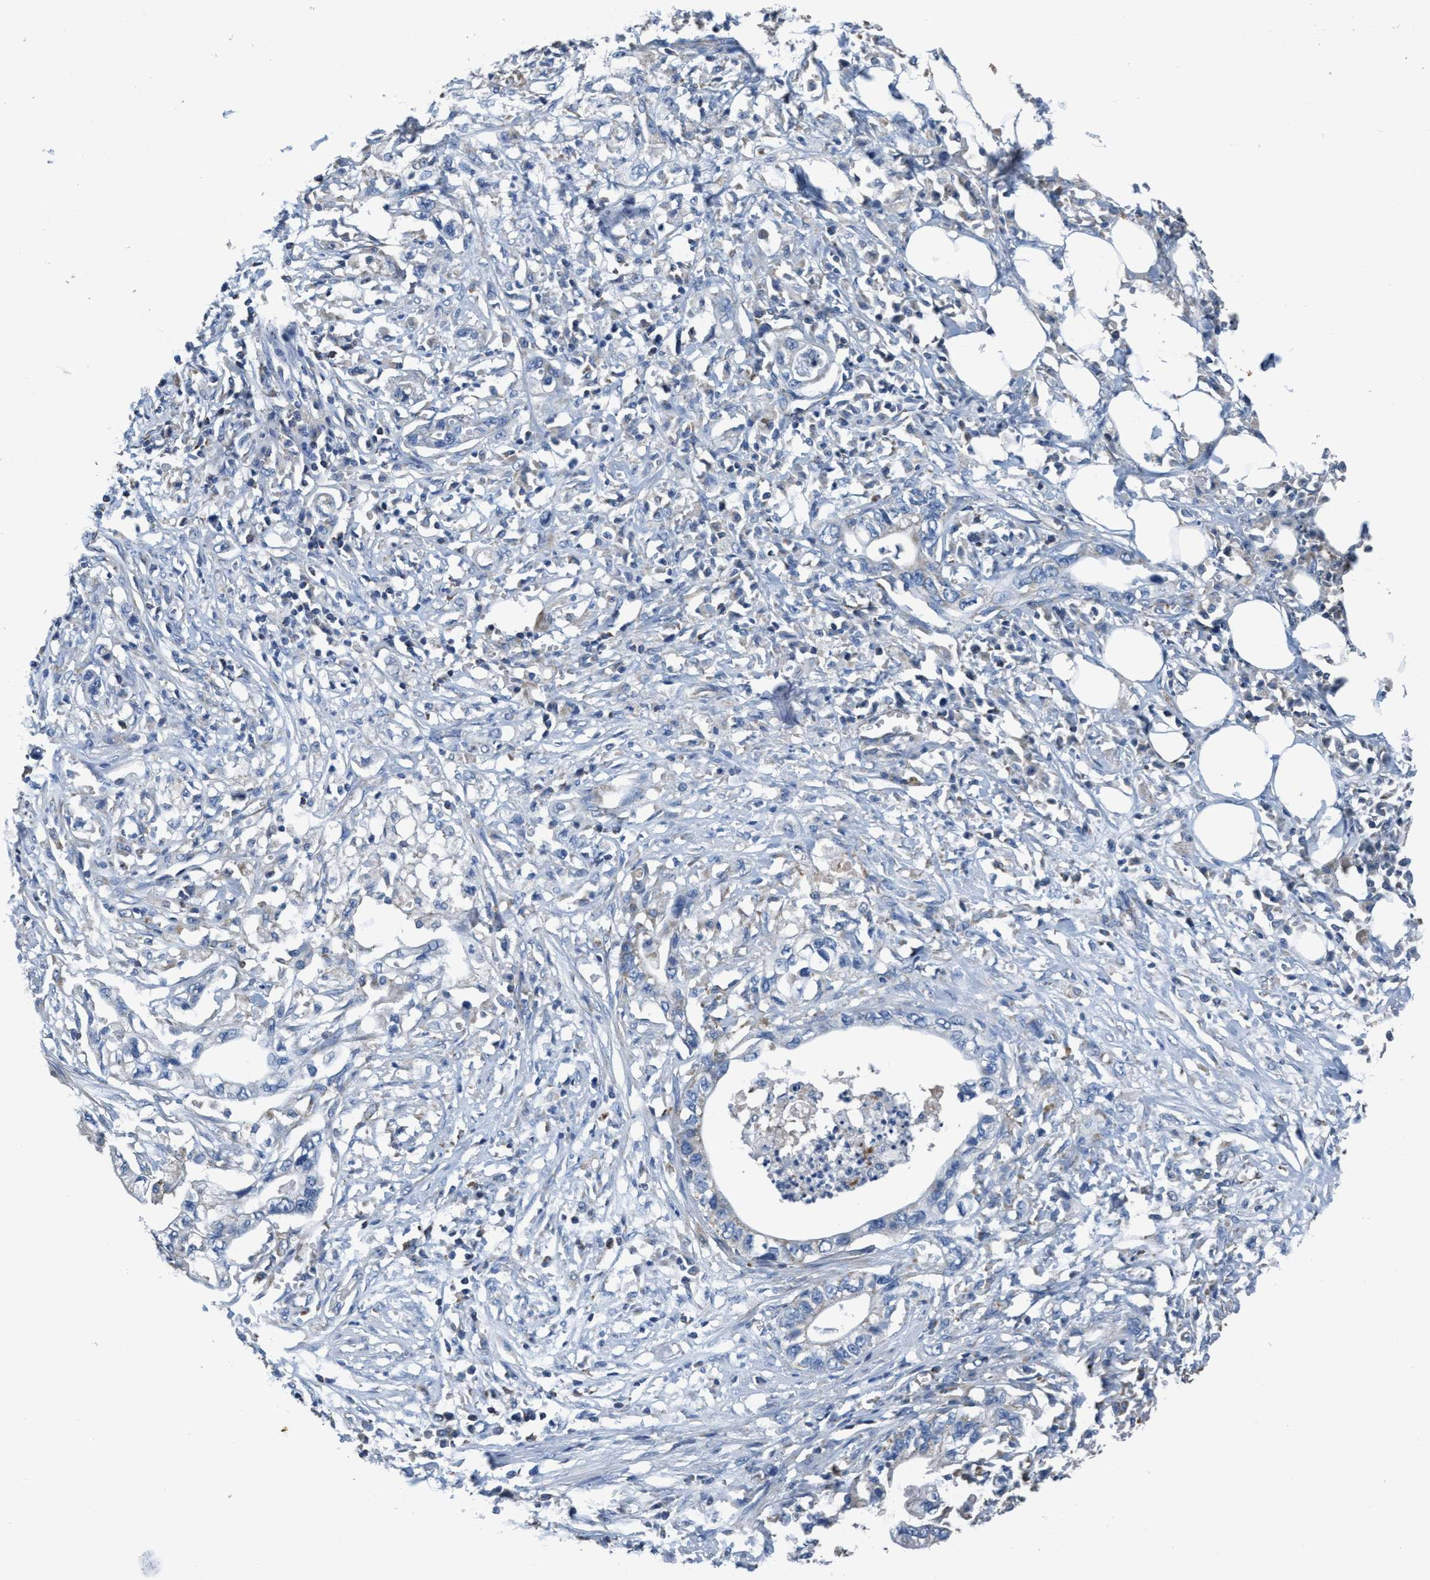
{"staining": {"intensity": "negative", "quantity": "none", "location": "none"}, "tissue": "pancreatic cancer", "cell_type": "Tumor cells", "image_type": "cancer", "snomed": [{"axis": "morphology", "description": "Adenocarcinoma, NOS"}, {"axis": "topography", "description": "Pancreas"}], "caption": "An IHC micrograph of pancreatic adenocarcinoma is shown. There is no staining in tumor cells of pancreatic adenocarcinoma.", "gene": "ANKFN1", "patient": {"sex": "male", "age": 56}}